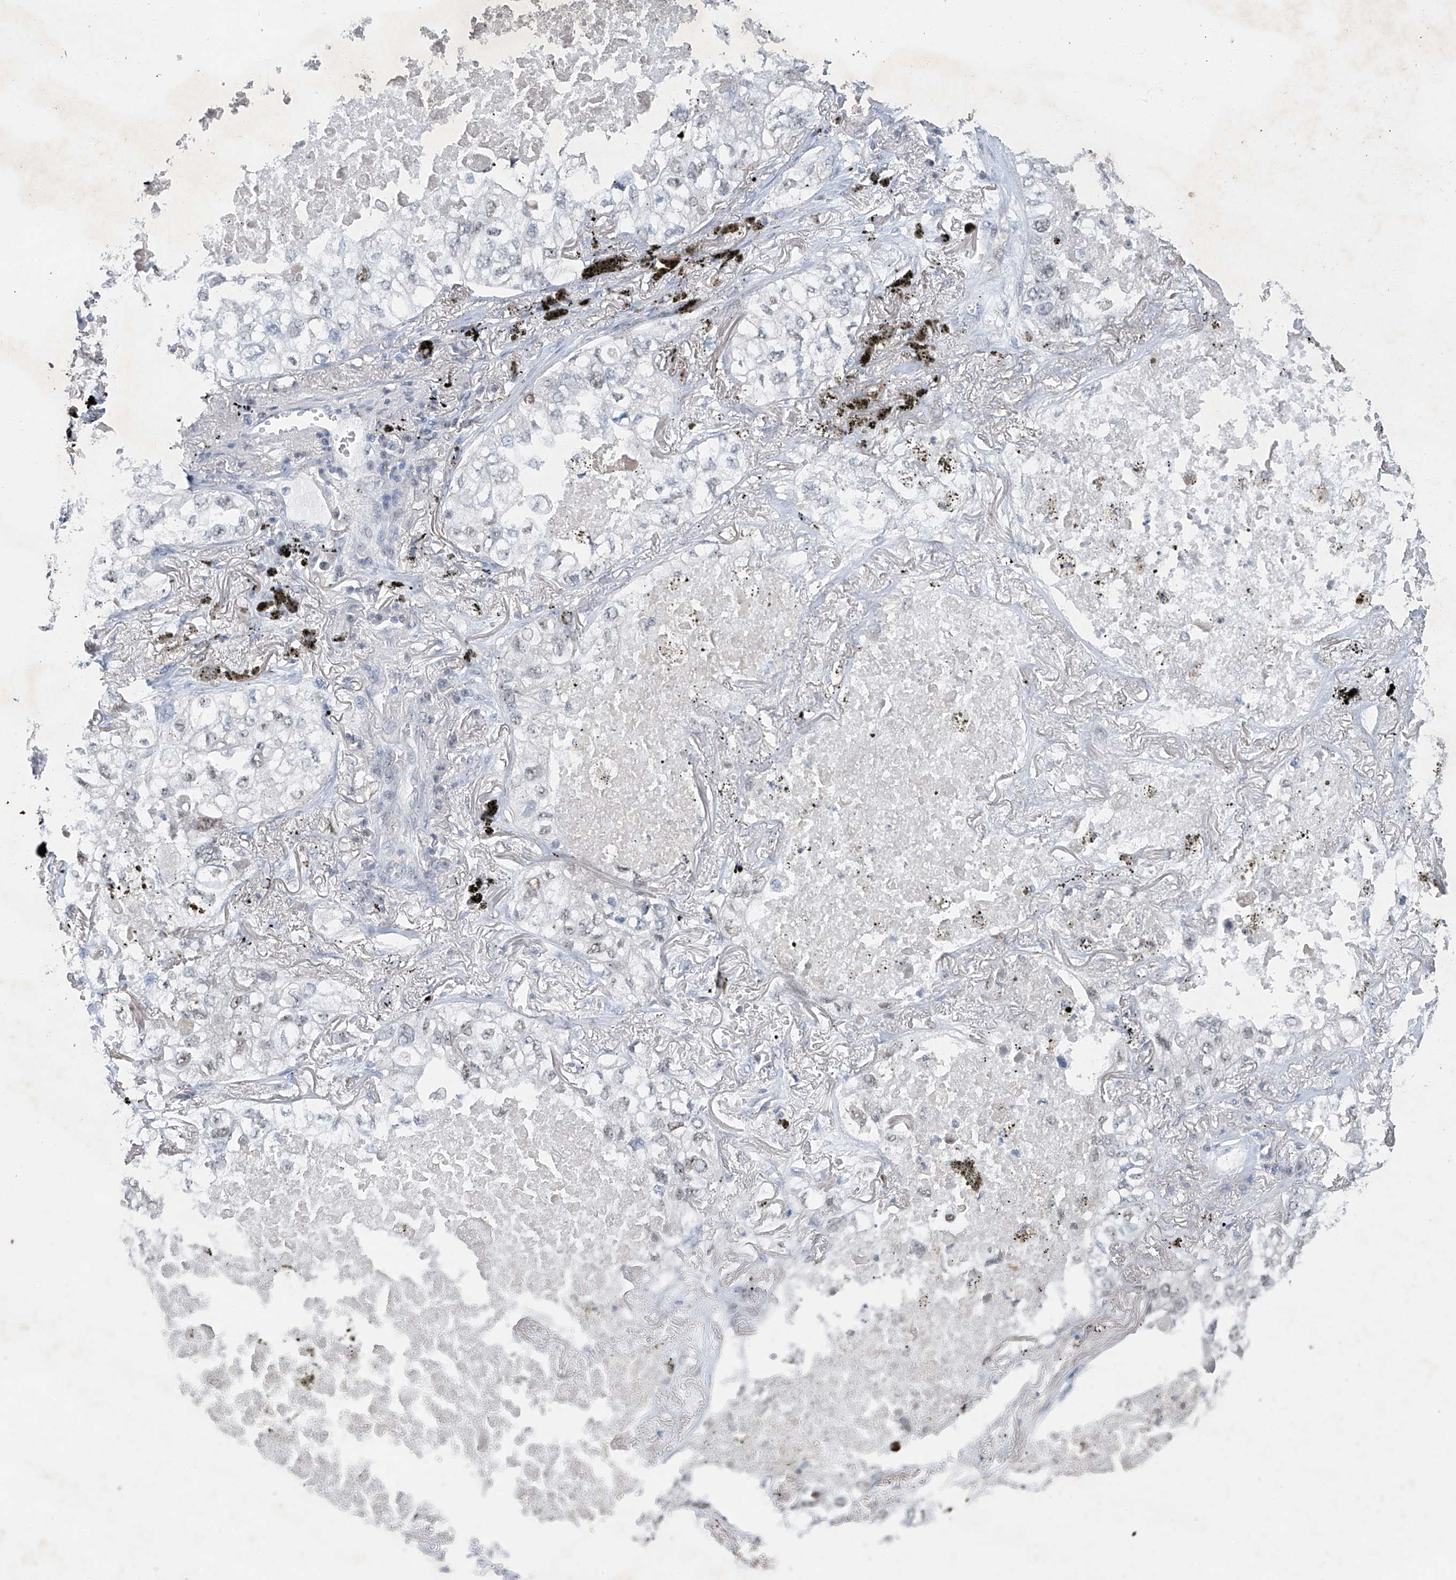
{"staining": {"intensity": "negative", "quantity": "none", "location": "none"}, "tissue": "lung cancer", "cell_type": "Tumor cells", "image_type": "cancer", "snomed": [{"axis": "morphology", "description": "Adenocarcinoma, NOS"}, {"axis": "topography", "description": "Lung"}], "caption": "The immunohistochemistry histopathology image has no significant staining in tumor cells of lung adenocarcinoma tissue. Brightfield microscopy of immunohistochemistry stained with DAB (brown) and hematoxylin (blue), captured at high magnification.", "gene": "TAF8", "patient": {"sex": "male", "age": 65}}